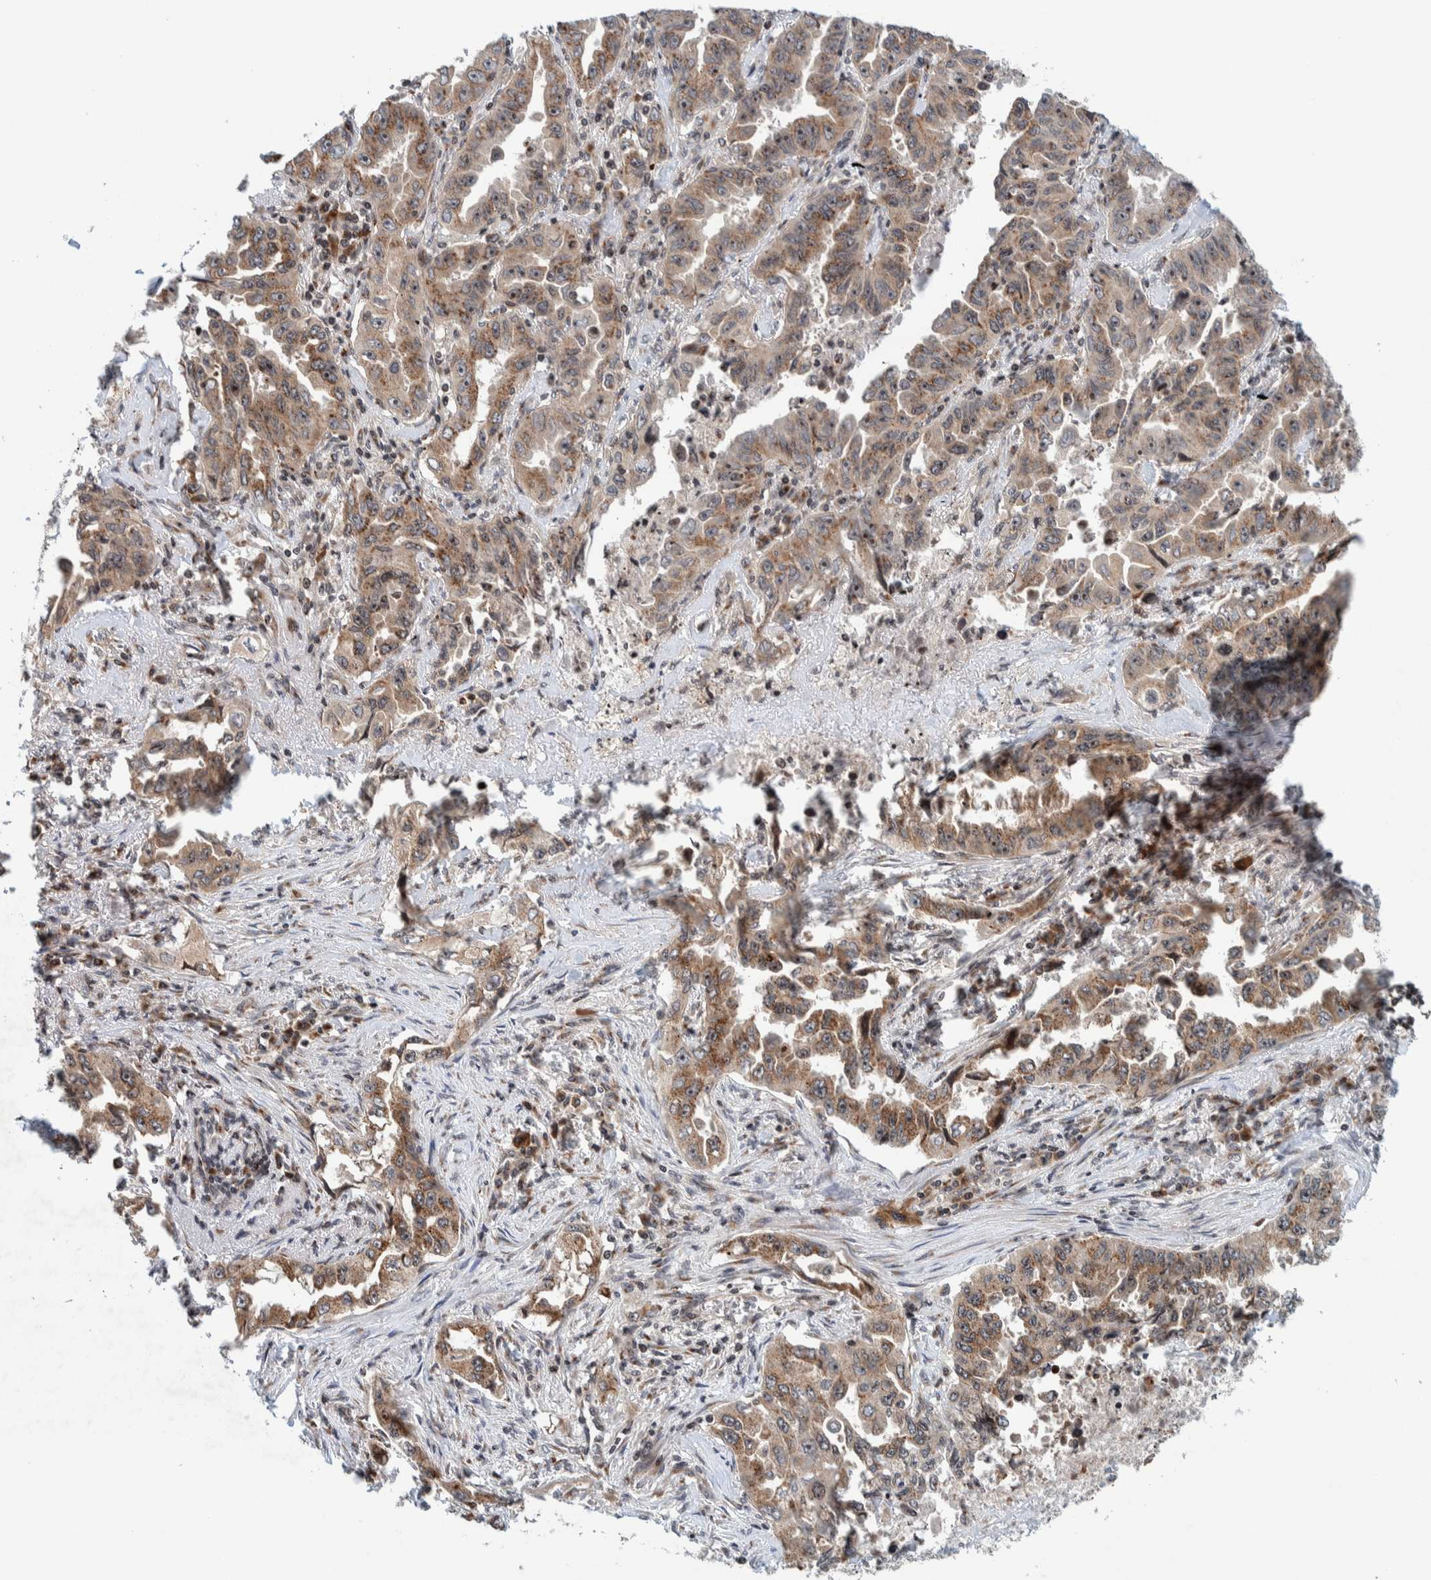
{"staining": {"intensity": "weak", "quantity": ">75%", "location": "cytoplasmic/membranous,nuclear"}, "tissue": "lung cancer", "cell_type": "Tumor cells", "image_type": "cancer", "snomed": [{"axis": "morphology", "description": "Adenocarcinoma, NOS"}, {"axis": "topography", "description": "Lung"}], "caption": "Immunohistochemistry (IHC) histopathology image of neoplastic tissue: lung adenocarcinoma stained using IHC displays low levels of weak protein expression localized specifically in the cytoplasmic/membranous and nuclear of tumor cells, appearing as a cytoplasmic/membranous and nuclear brown color.", "gene": "CCDC182", "patient": {"sex": "female", "age": 51}}